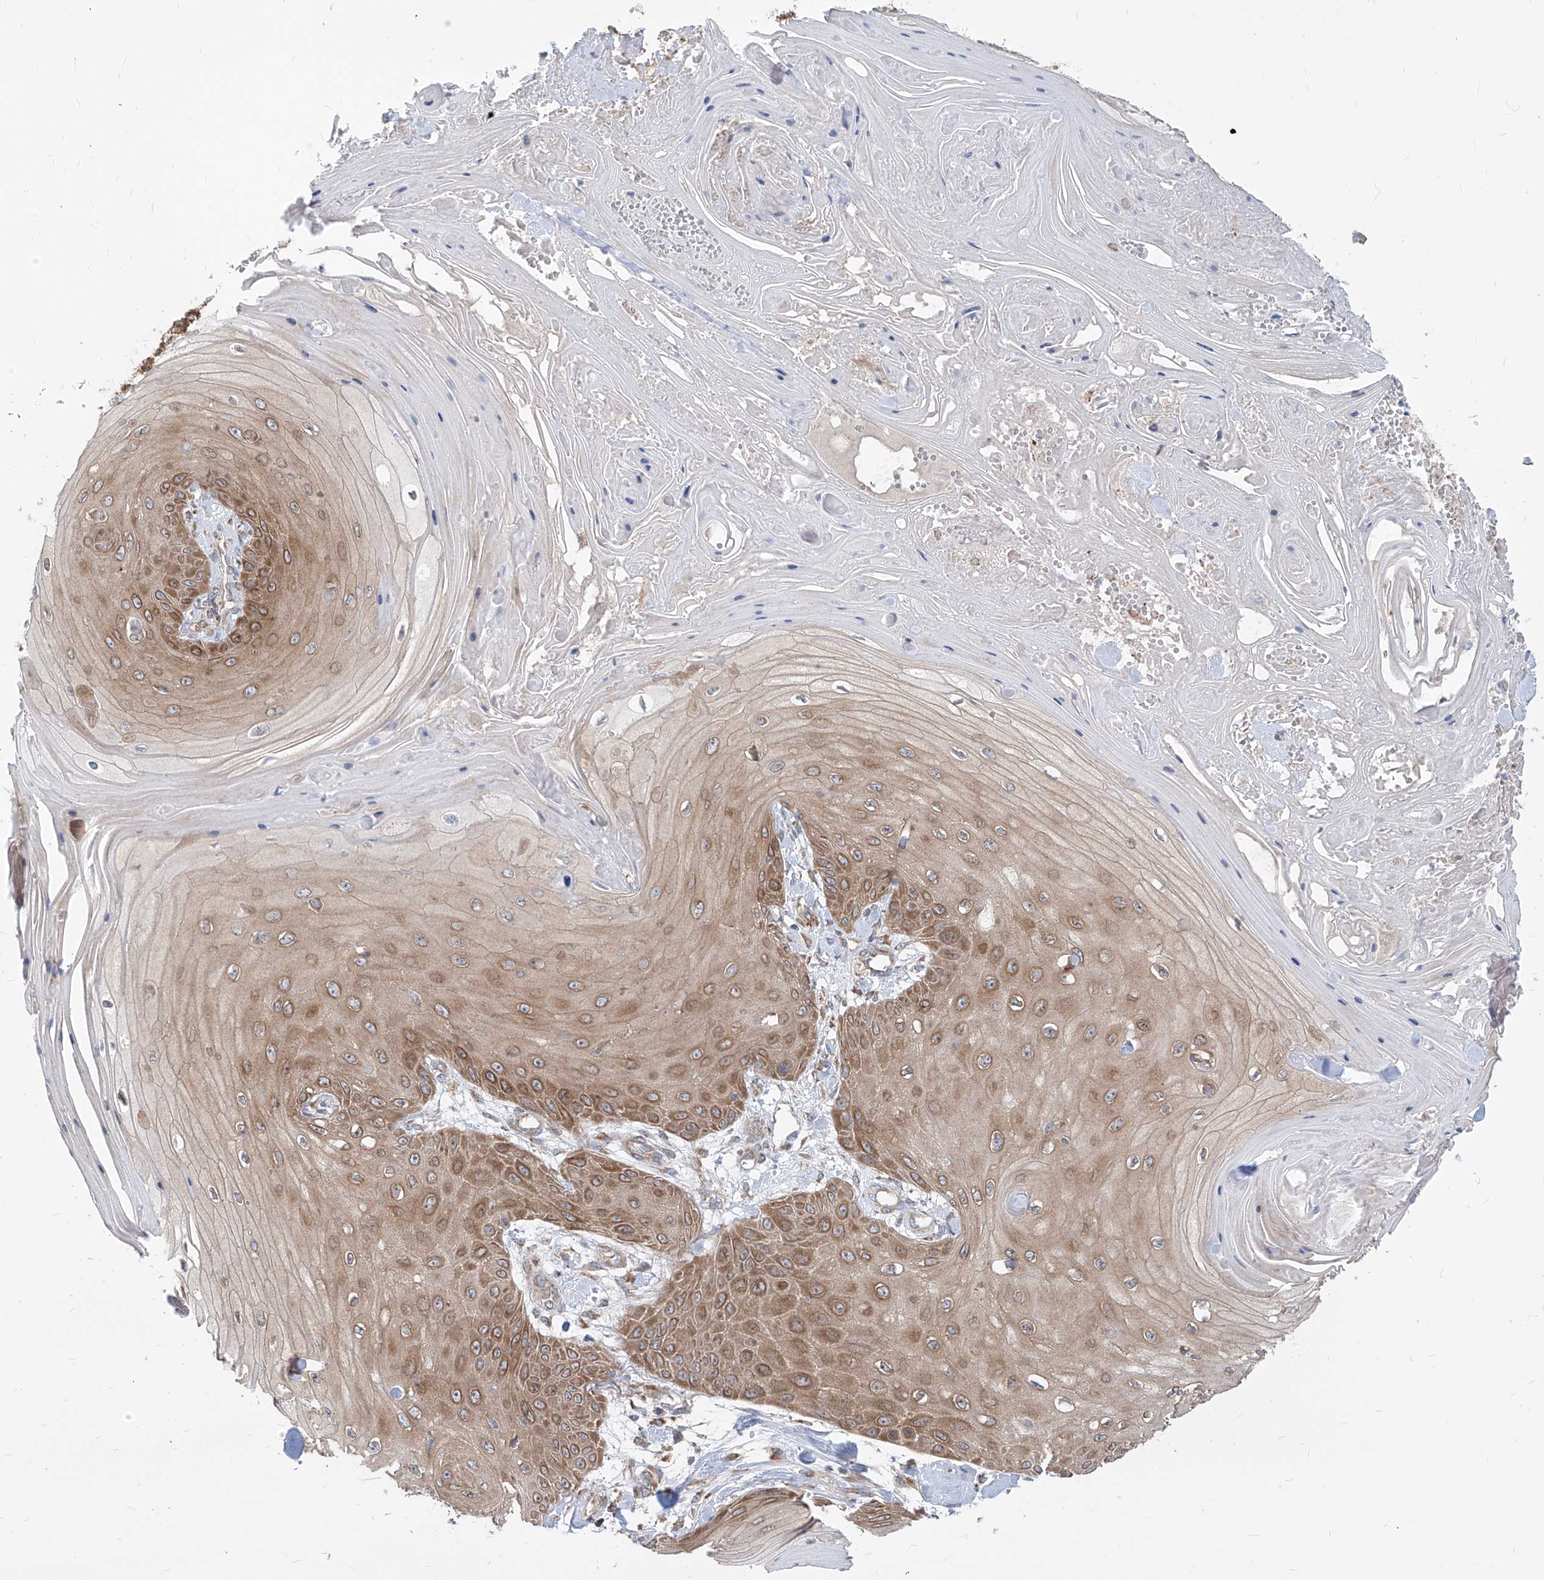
{"staining": {"intensity": "moderate", "quantity": ">75%", "location": "cytoplasmic/membranous"}, "tissue": "skin cancer", "cell_type": "Tumor cells", "image_type": "cancer", "snomed": [{"axis": "morphology", "description": "Squamous cell carcinoma, NOS"}, {"axis": "topography", "description": "Skin"}], "caption": "Immunohistochemistry (IHC) of human skin squamous cell carcinoma exhibits medium levels of moderate cytoplasmic/membranous expression in about >75% of tumor cells.", "gene": "FAM83B", "patient": {"sex": "male", "age": 74}}